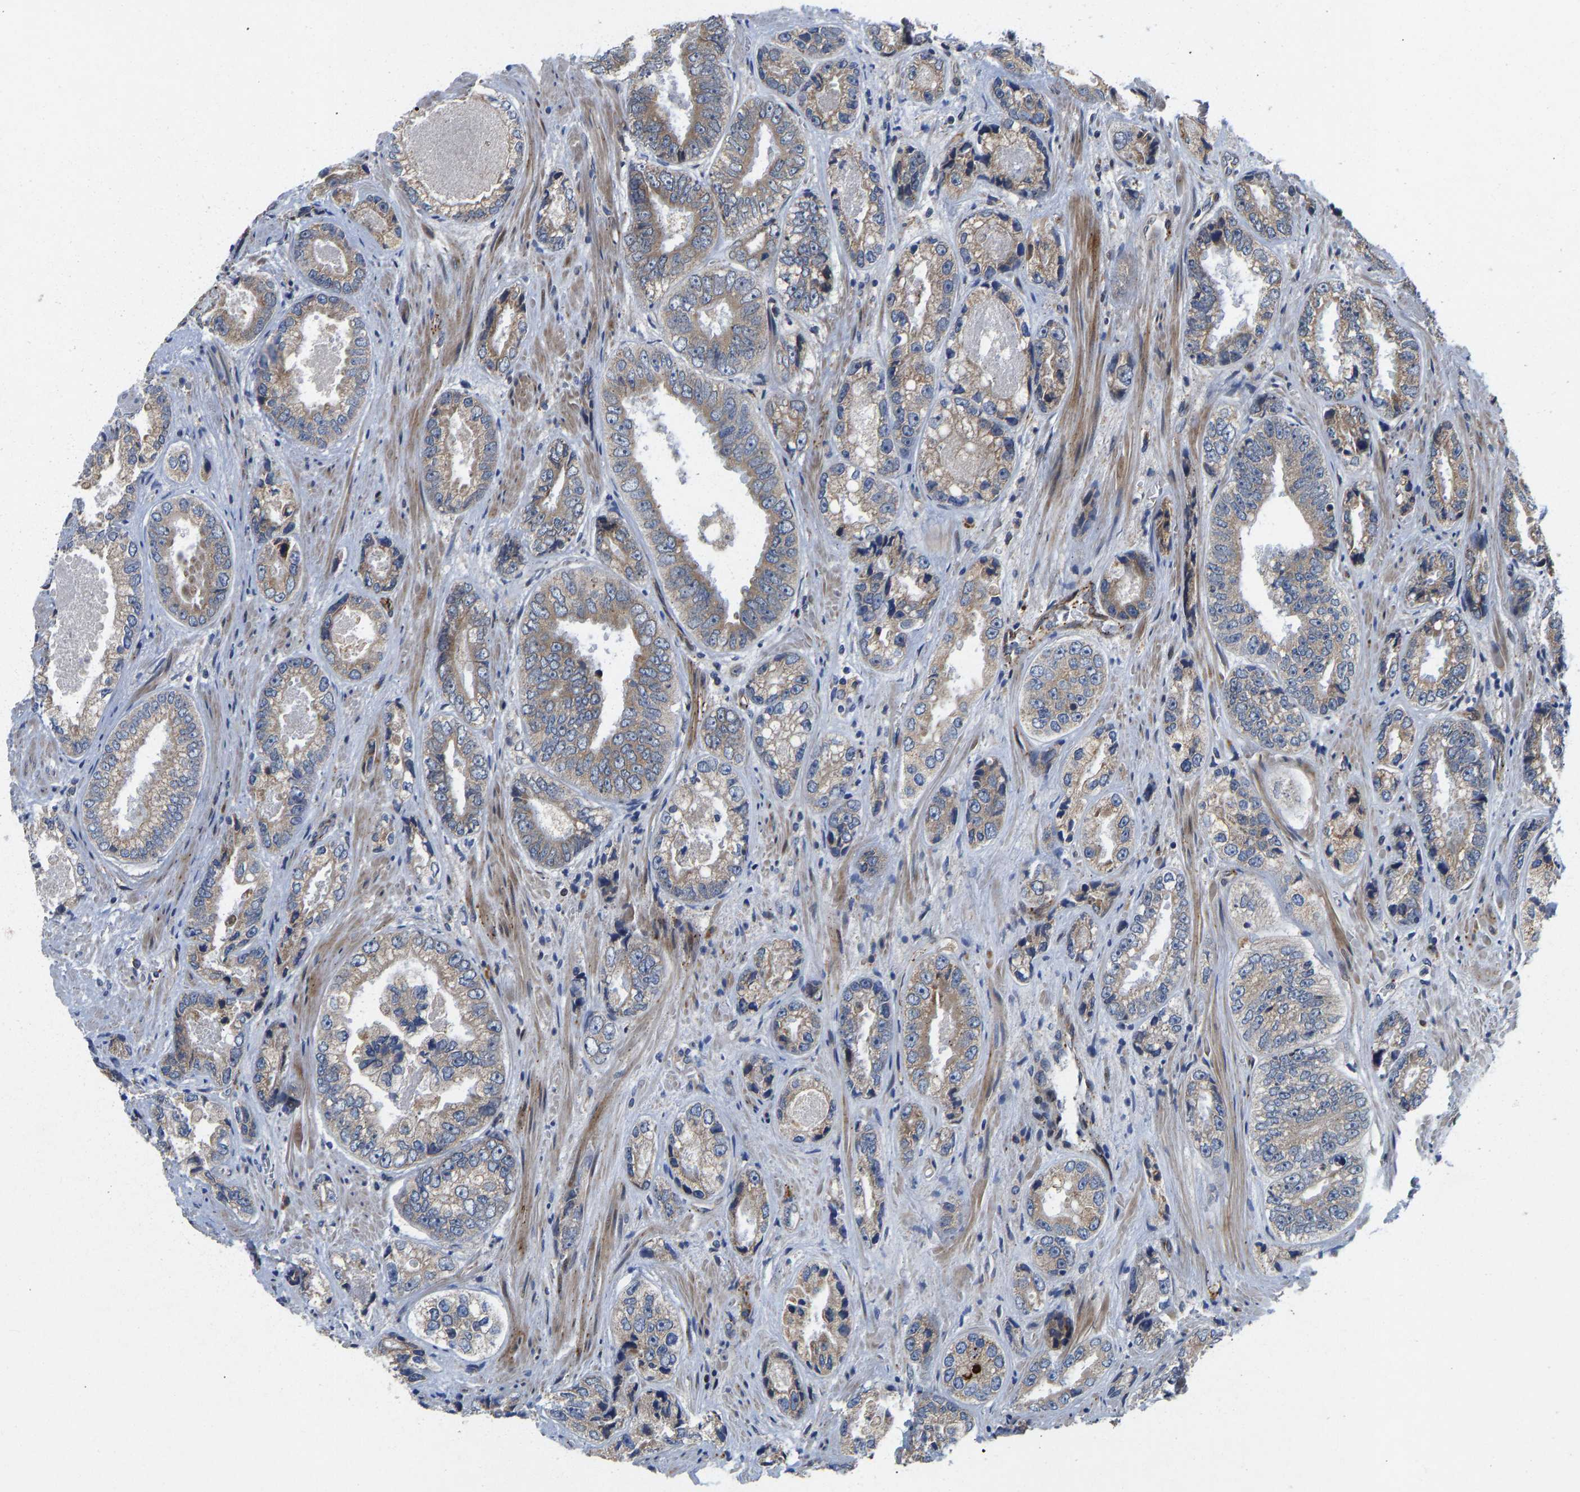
{"staining": {"intensity": "weak", "quantity": ">75%", "location": "cytoplasmic/membranous"}, "tissue": "prostate cancer", "cell_type": "Tumor cells", "image_type": "cancer", "snomed": [{"axis": "morphology", "description": "Adenocarcinoma, High grade"}, {"axis": "topography", "description": "Prostate"}], "caption": "An immunohistochemistry histopathology image of tumor tissue is shown. Protein staining in brown labels weak cytoplasmic/membranous positivity in adenocarcinoma (high-grade) (prostate) within tumor cells. (Stains: DAB (3,3'-diaminobenzidine) in brown, nuclei in blue, Microscopy: brightfield microscopy at high magnification).", "gene": "TMEM38B", "patient": {"sex": "male", "age": 61}}